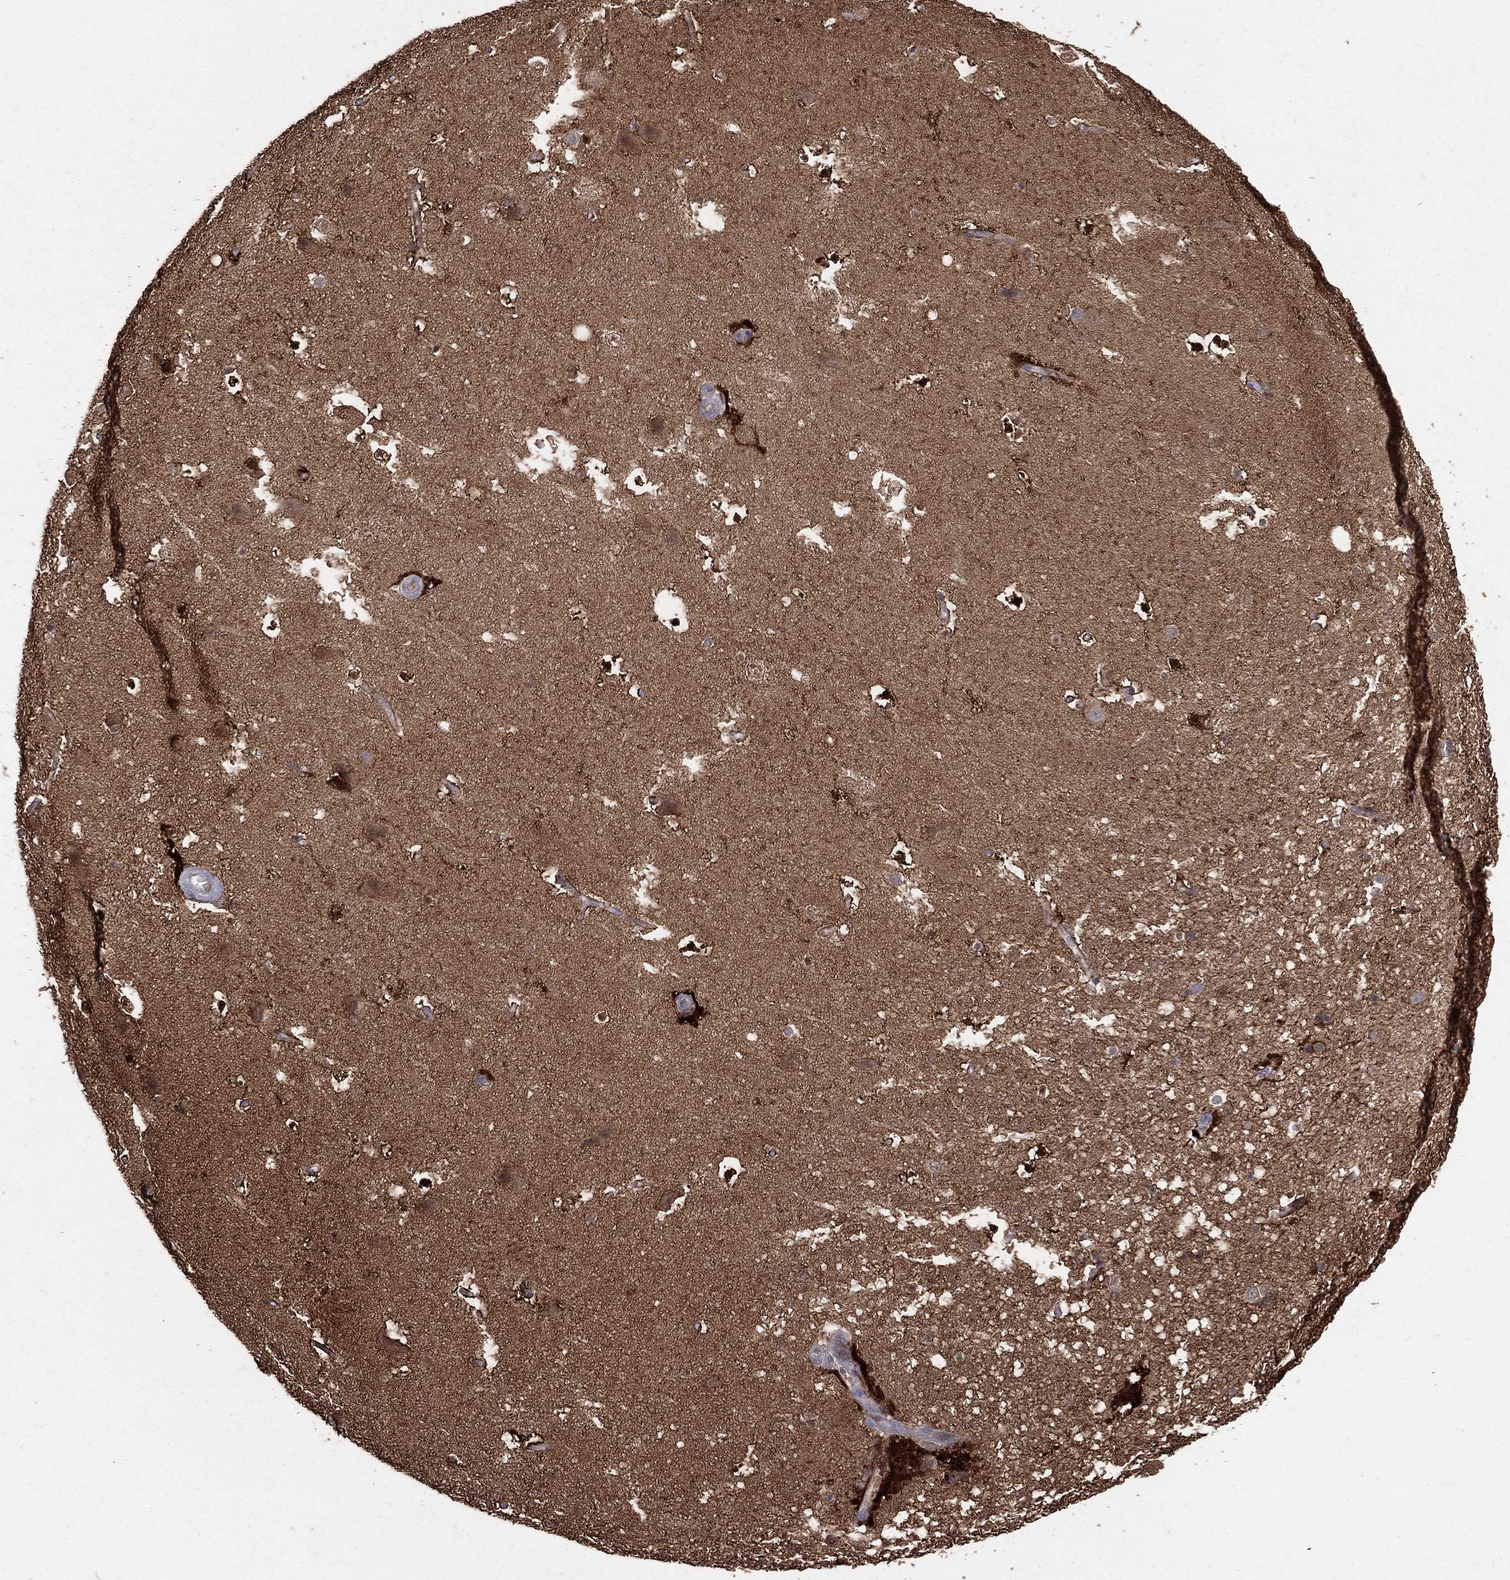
{"staining": {"intensity": "strong", "quantity": "25%-75%", "location": "cytoplasmic/membranous,nuclear"}, "tissue": "hippocampus", "cell_type": "Glial cells", "image_type": "normal", "snomed": [{"axis": "morphology", "description": "Normal tissue, NOS"}, {"axis": "topography", "description": "Hippocampus"}], "caption": "Immunohistochemistry (IHC) staining of unremarkable hippocampus, which demonstrates high levels of strong cytoplasmic/membranous,nuclear expression in approximately 25%-75% of glial cells indicating strong cytoplasmic/membranous,nuclear protein positivity. The staining was performed using DAB (3,3'-diaminobenzidine) (brown) for protein detection and nuclei were counterstained in hematoxylin (blue).", "gene": "ENO1", "patient": {"sex": "male", "age": 51}}